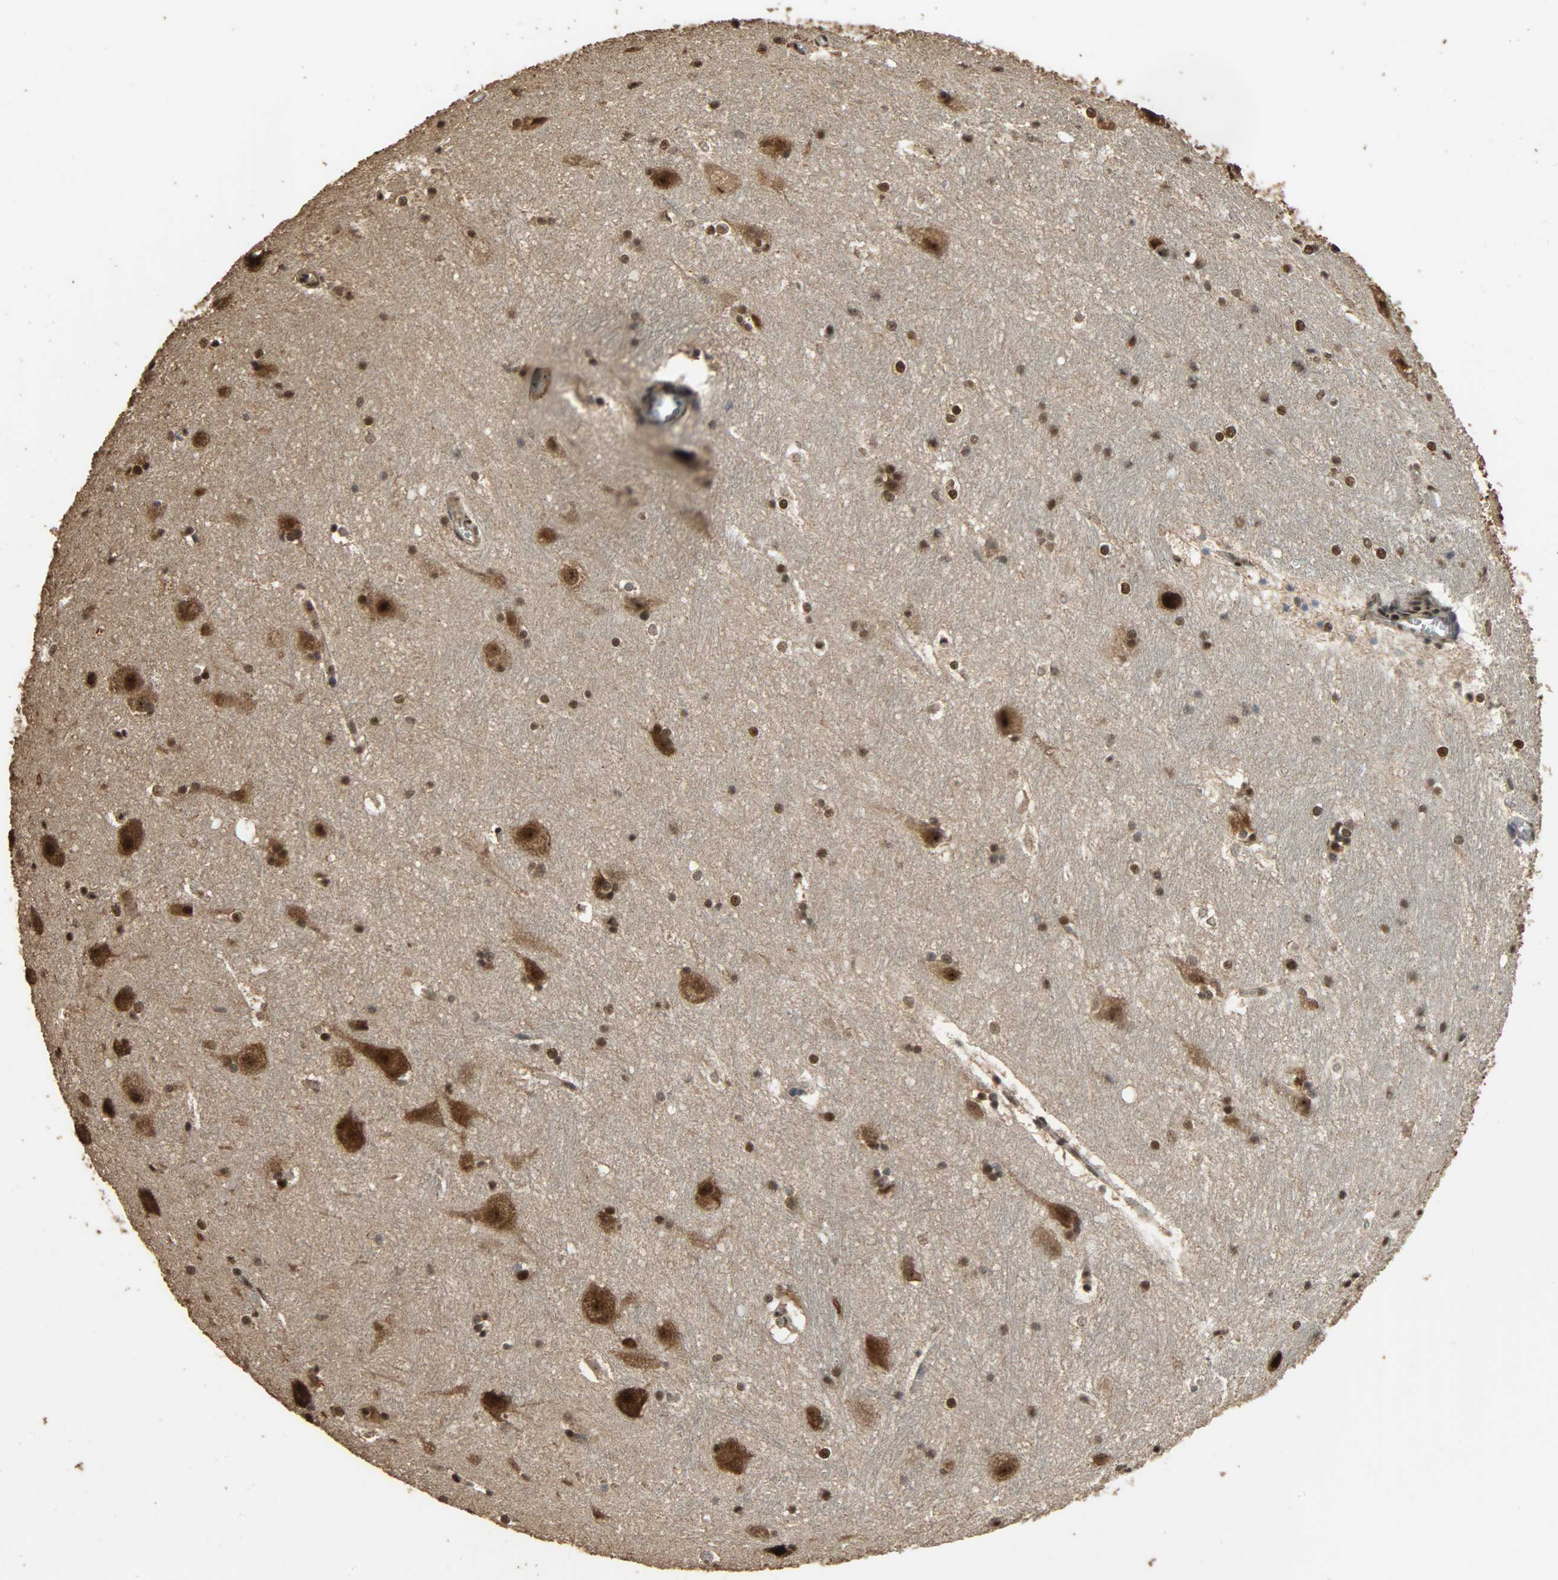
{"staining": {"intensity": "strong", "quantity": ">75%", "location": "nuclear"}, "tissue": "hippocampus", "cell_type": "Glial cells", "image_type": "normal", "snomed": [{"axis": "morphology", "description": "Normal tissue, NOS"}, {"axis": "topography", "description": "Hippocampus"}], "caption": "Immunohistochemistry of unremarkable human hippocampus displays high levels of strong nuclear positivity in about >75% of glial cells. Immunohistochemistry stains the protein of interest in brown and the nuclei are stained blue.", "gene": "CCNT2", "patient": {"sex": "female", "age": 19}}